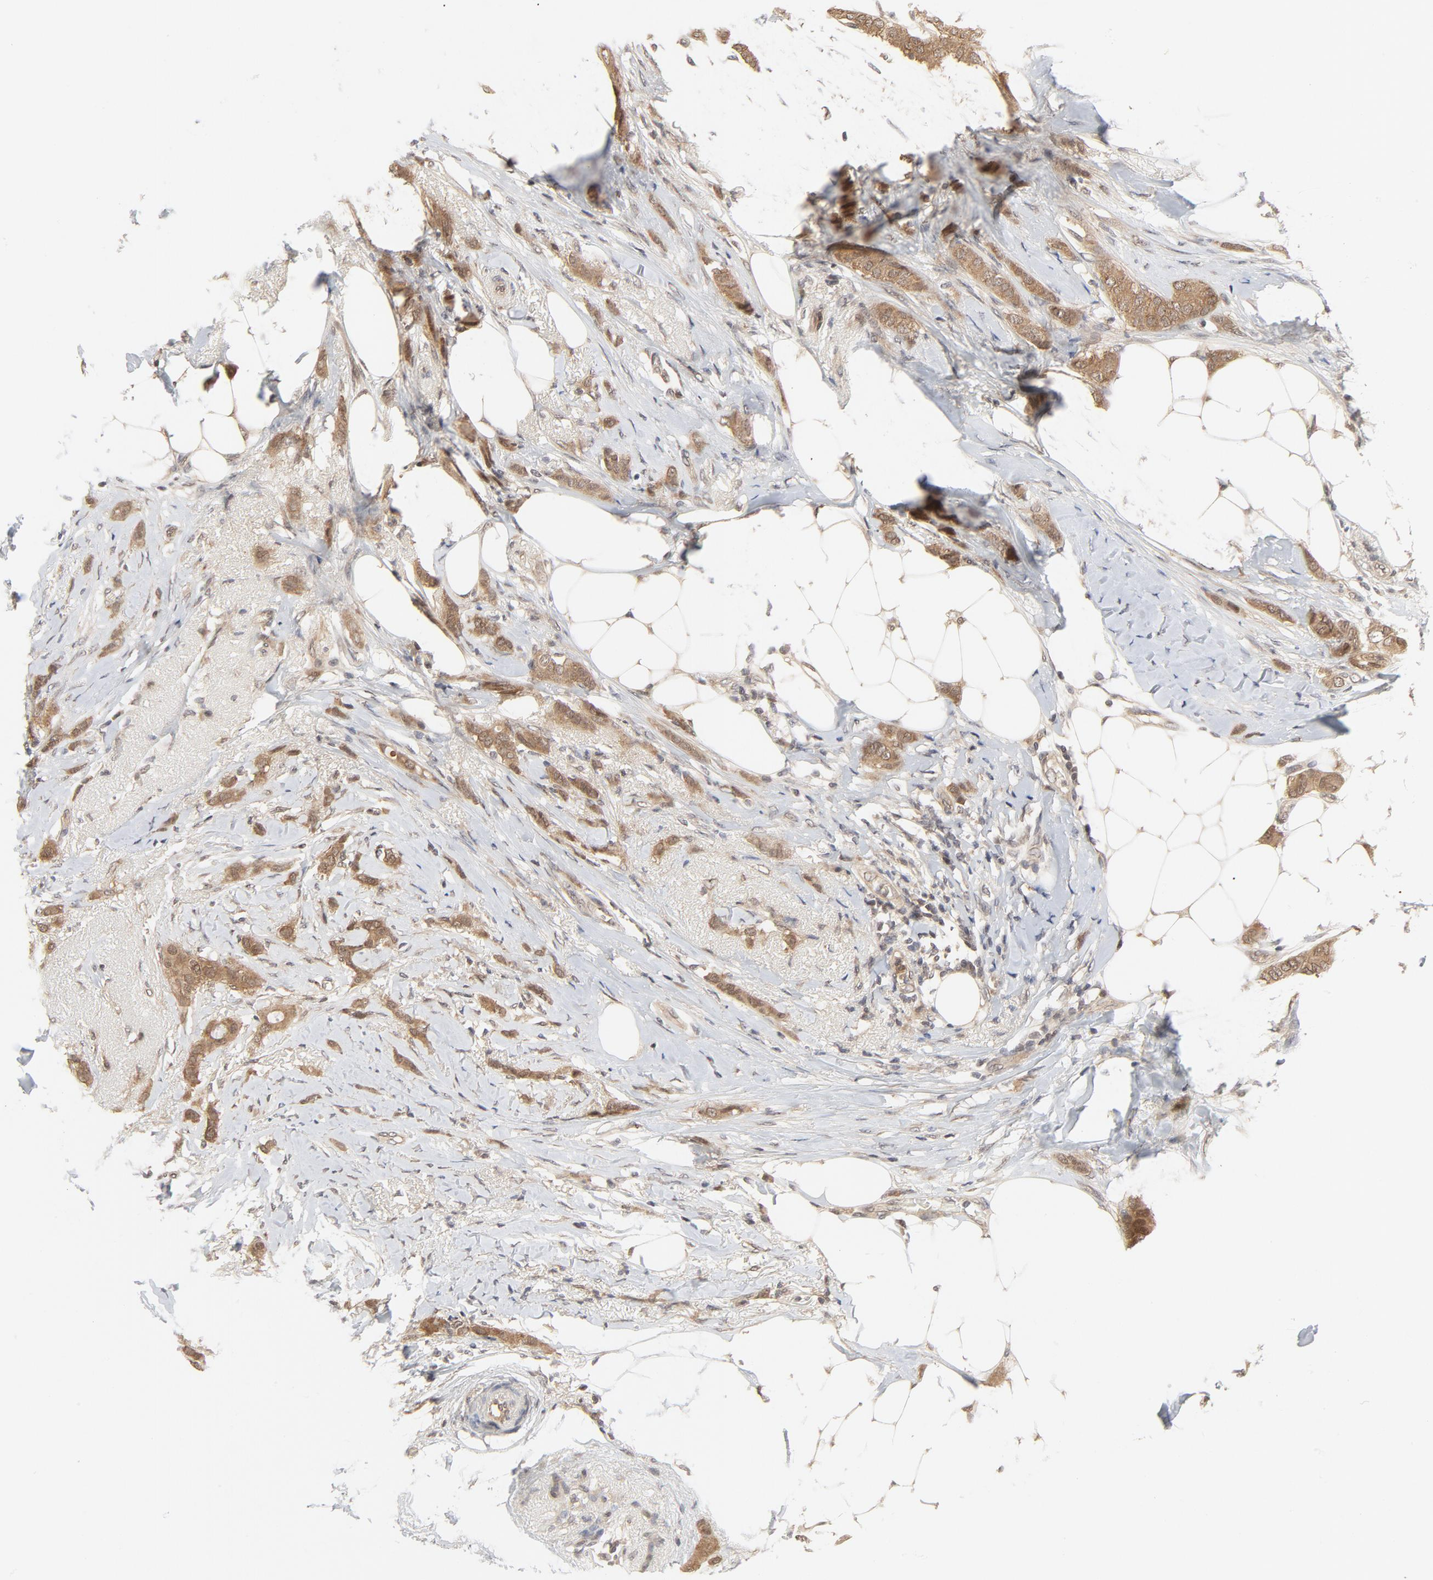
{"staining": {"intensity": "moderate", "quantity": "25%-75%", "location": "cytoplasmic/membranous,nuclear"}, "tissue": "breast cancer", "cell_type": "Tumor cells", "image_type": "cancer", "snomed": [{"axis": "morphology", "description": "Lobular carcinoma"}, {"axis": "topography", "description": "Breast"}], "caption": "Immunohistochemical staining of human lobular carcinoma (breast) displays medium levels of moderate cytoplasmic/membranous and nuclear expression in approximately 25%-75% of tumor cells.", "gene": "NEDD8", "patient": {"sex": "female", "age": 55}}